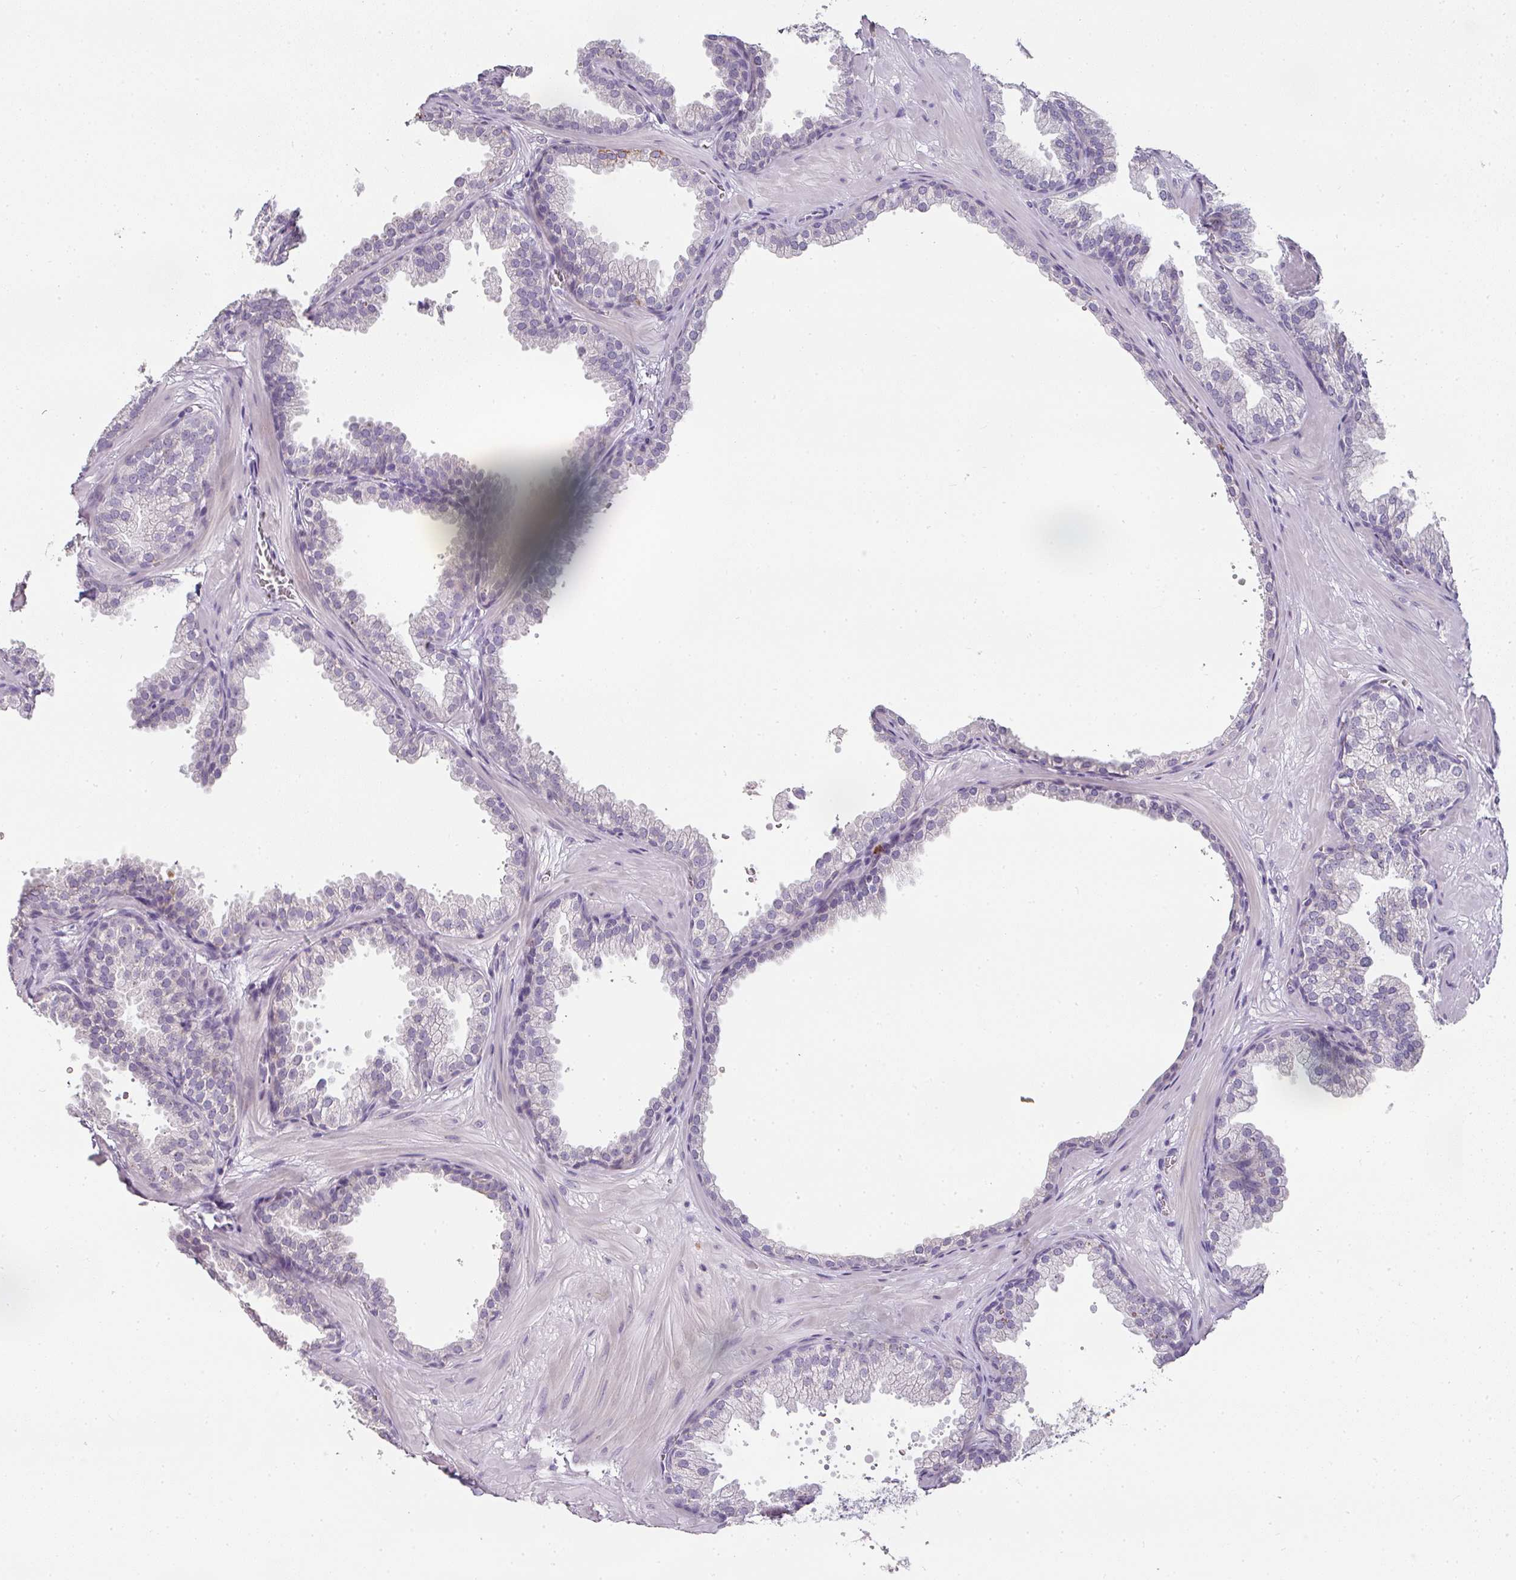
{"staining": {"intensity": "moderate", "quantity": "<25%", "location": "cytoplasmic/membranous"}, "tissue": "prostate", "cell_type": "Glandular cells", "image_type": "normal", "snomed": [{"axis": "morphology", "description": "Normal tissue, NOS"}, {"axis": "topography", "description": "Prostate"}], "caption": "Glandular cells demonstrate moderate cytoplasmic/membranous positivity in approximately <25% of cells in unremarkable prostate.", "gene": "CAMP", "patient": {"sex": "male", "age": 37}}